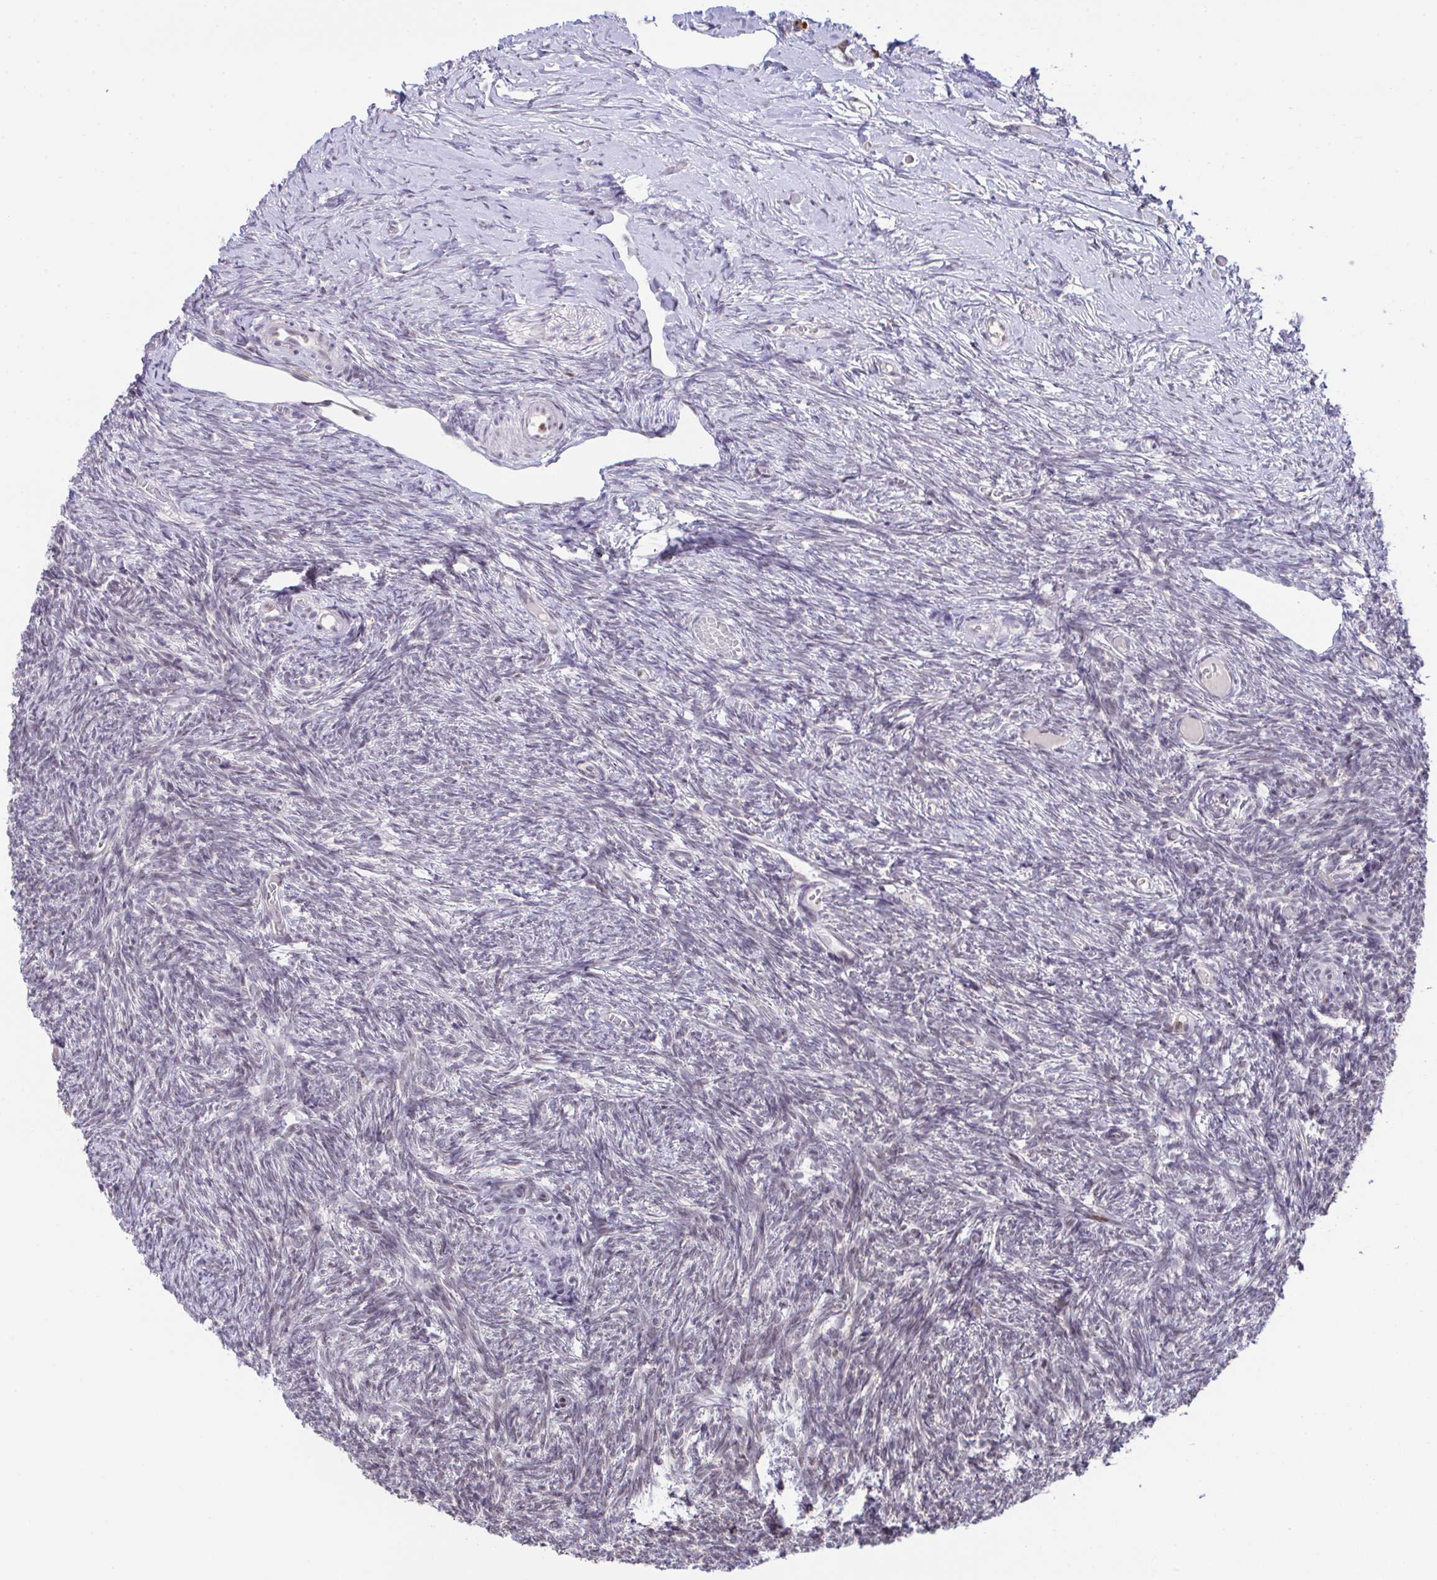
{"staining": {"intensity": "negative", "quantity": "none", "location": "none"}, "tissue": "ovary", "cell_type": "Ovarian stroma cells", "image_type": "normal", "snomed": [{"axis": "morphology", "description": "Normal tissue, NOS"}, {"axis": "topography", "description": "Ovary"}], "caption": "A micrograph of ovary stained for a protein reveals no brown staining in ovarian stroma cells.", "gene": "OR6K3", "patient": {"sex": "female", "age": 39}}